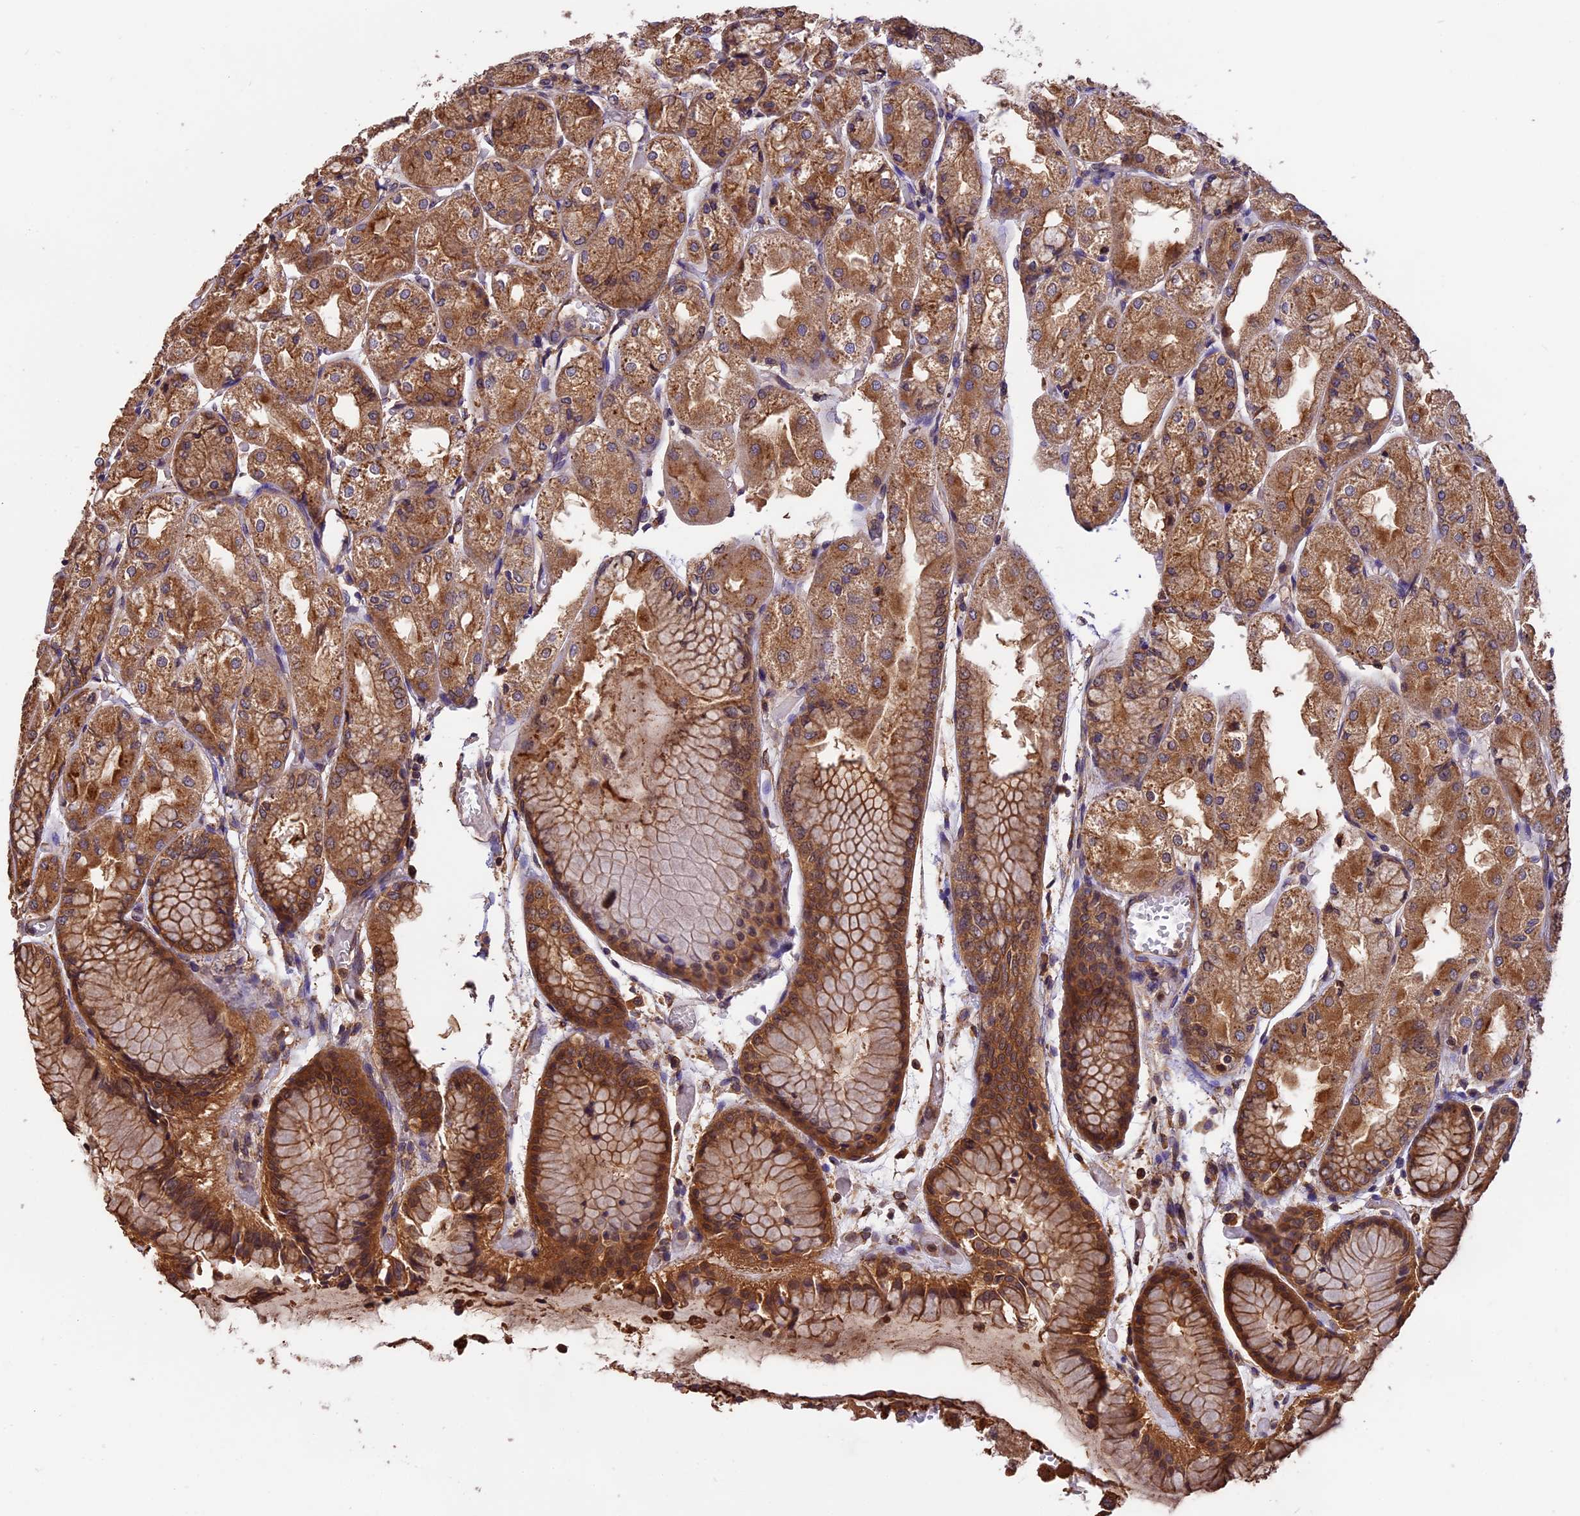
{"staining": {"intensity": "moderate", "quantity": ">75%", "location": "cytoplasmic/membranous"}, "tissue": "stomach", "cell_type": "Glandular cells", "image_type": "normal", "snomed": [{"axis": "morphology", "description": "Normal tissue, NOS"}, {"axis": "topography", "description": "Stomach, upper"}], "caption": "Immunohistochemistry photomicrograph of unremarkable stomach: human stomach stained using IHC exhibits medium levels of moderate protein expression localized specifically in the cytoplasmic/membranous of glandular cells, appearing as a cytoplasmic/membranous brown color.", "gene": "CHMP2A", "patient": {"sex": "male", "age": 72}}